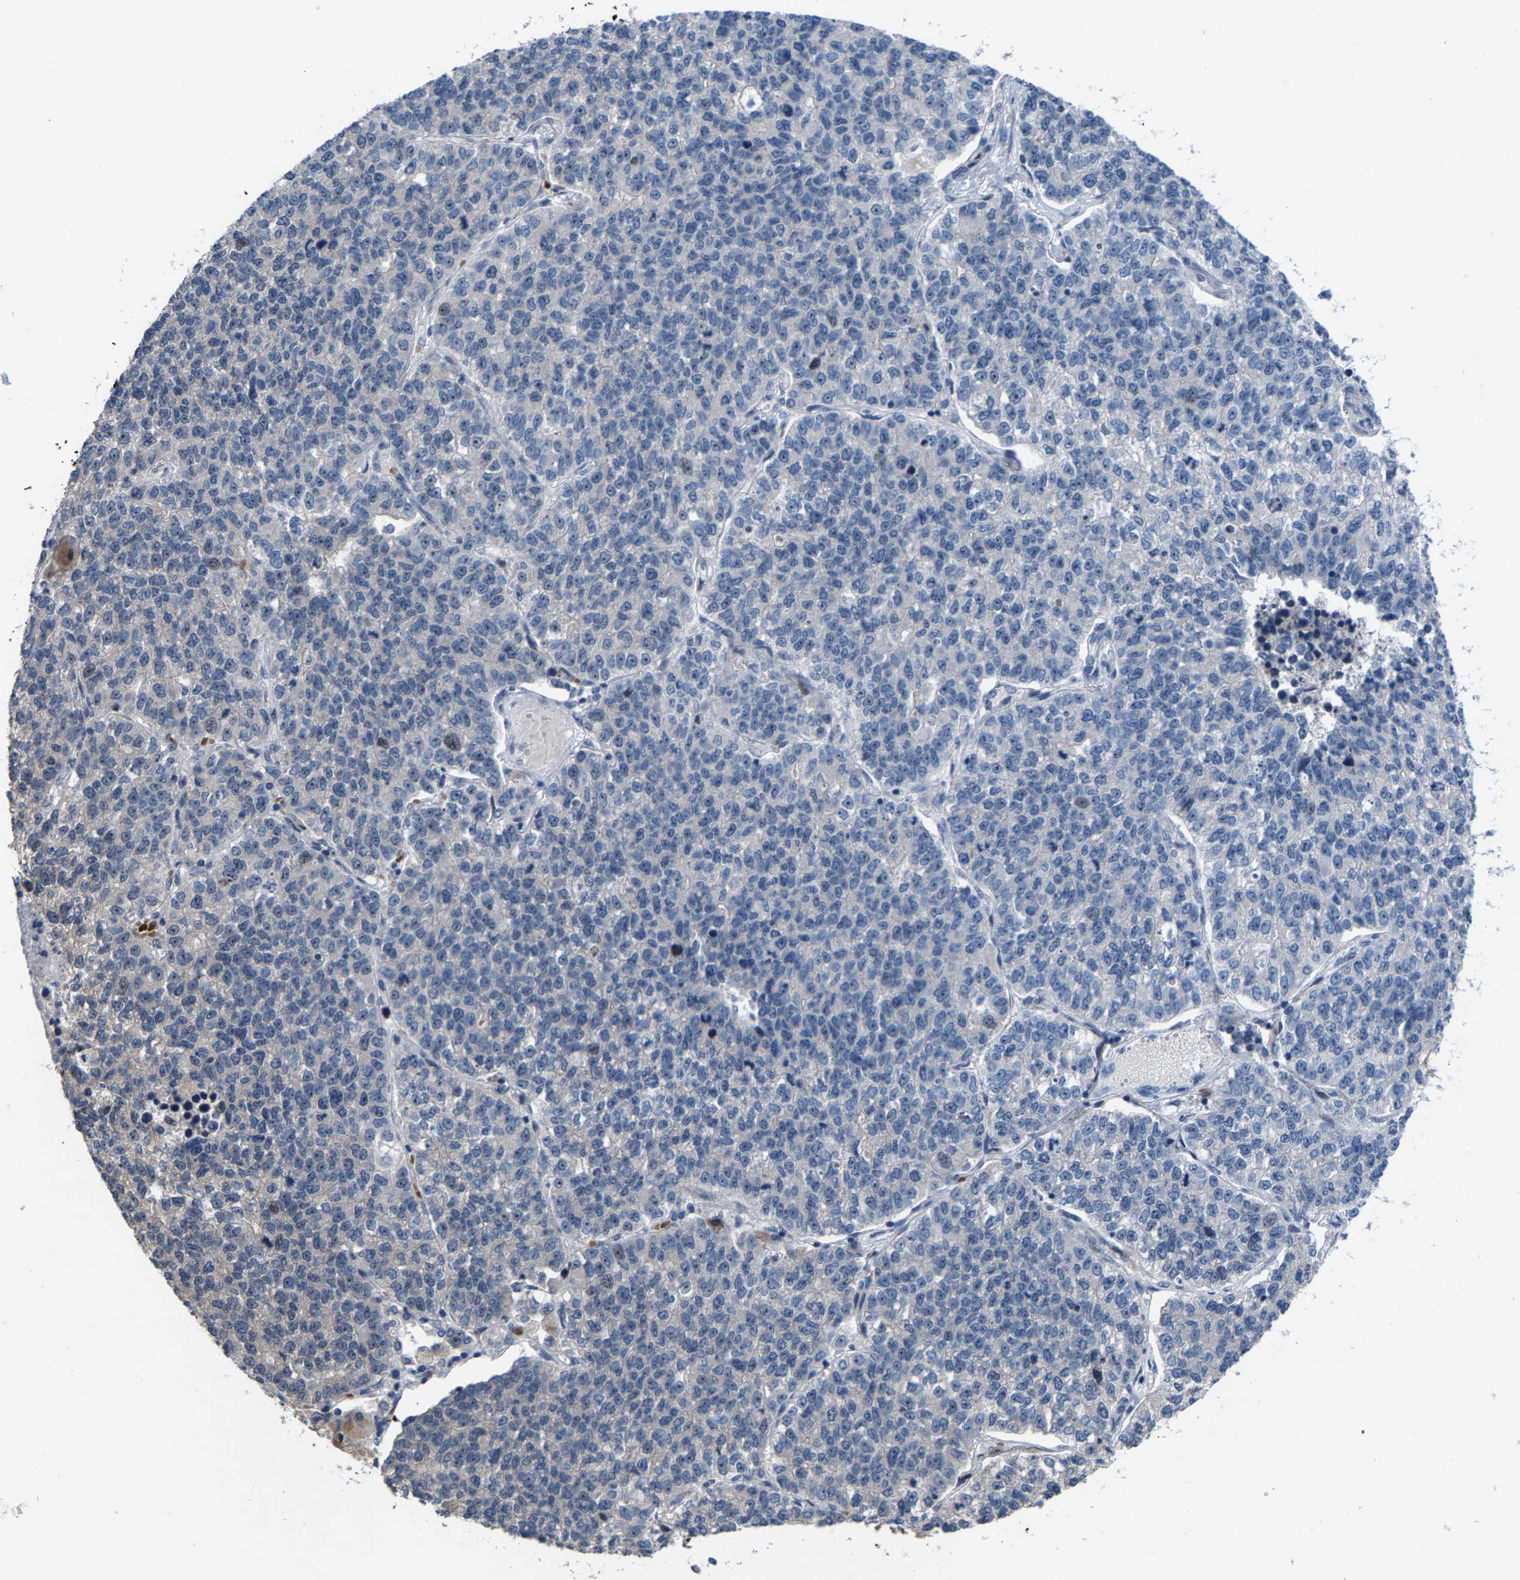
{"staining": {"intensity": "negative", "quantity": "none", "location": "none"}, "tissue": "lung cancer", "cell_type": "Tumor cells", "image_type": "cancer", "snomed": [{"axis": "morphology", "description": "Adenocarcinoma, NOS"}, {"axis": "topography", "description": "Lung"}], "caption": "An image of adenocarcinoma (lung) stained for a protein shows no brown staining in tumor cells.", "gene": "HAUS6", "patient": {"sex": "male", "age": 49}}